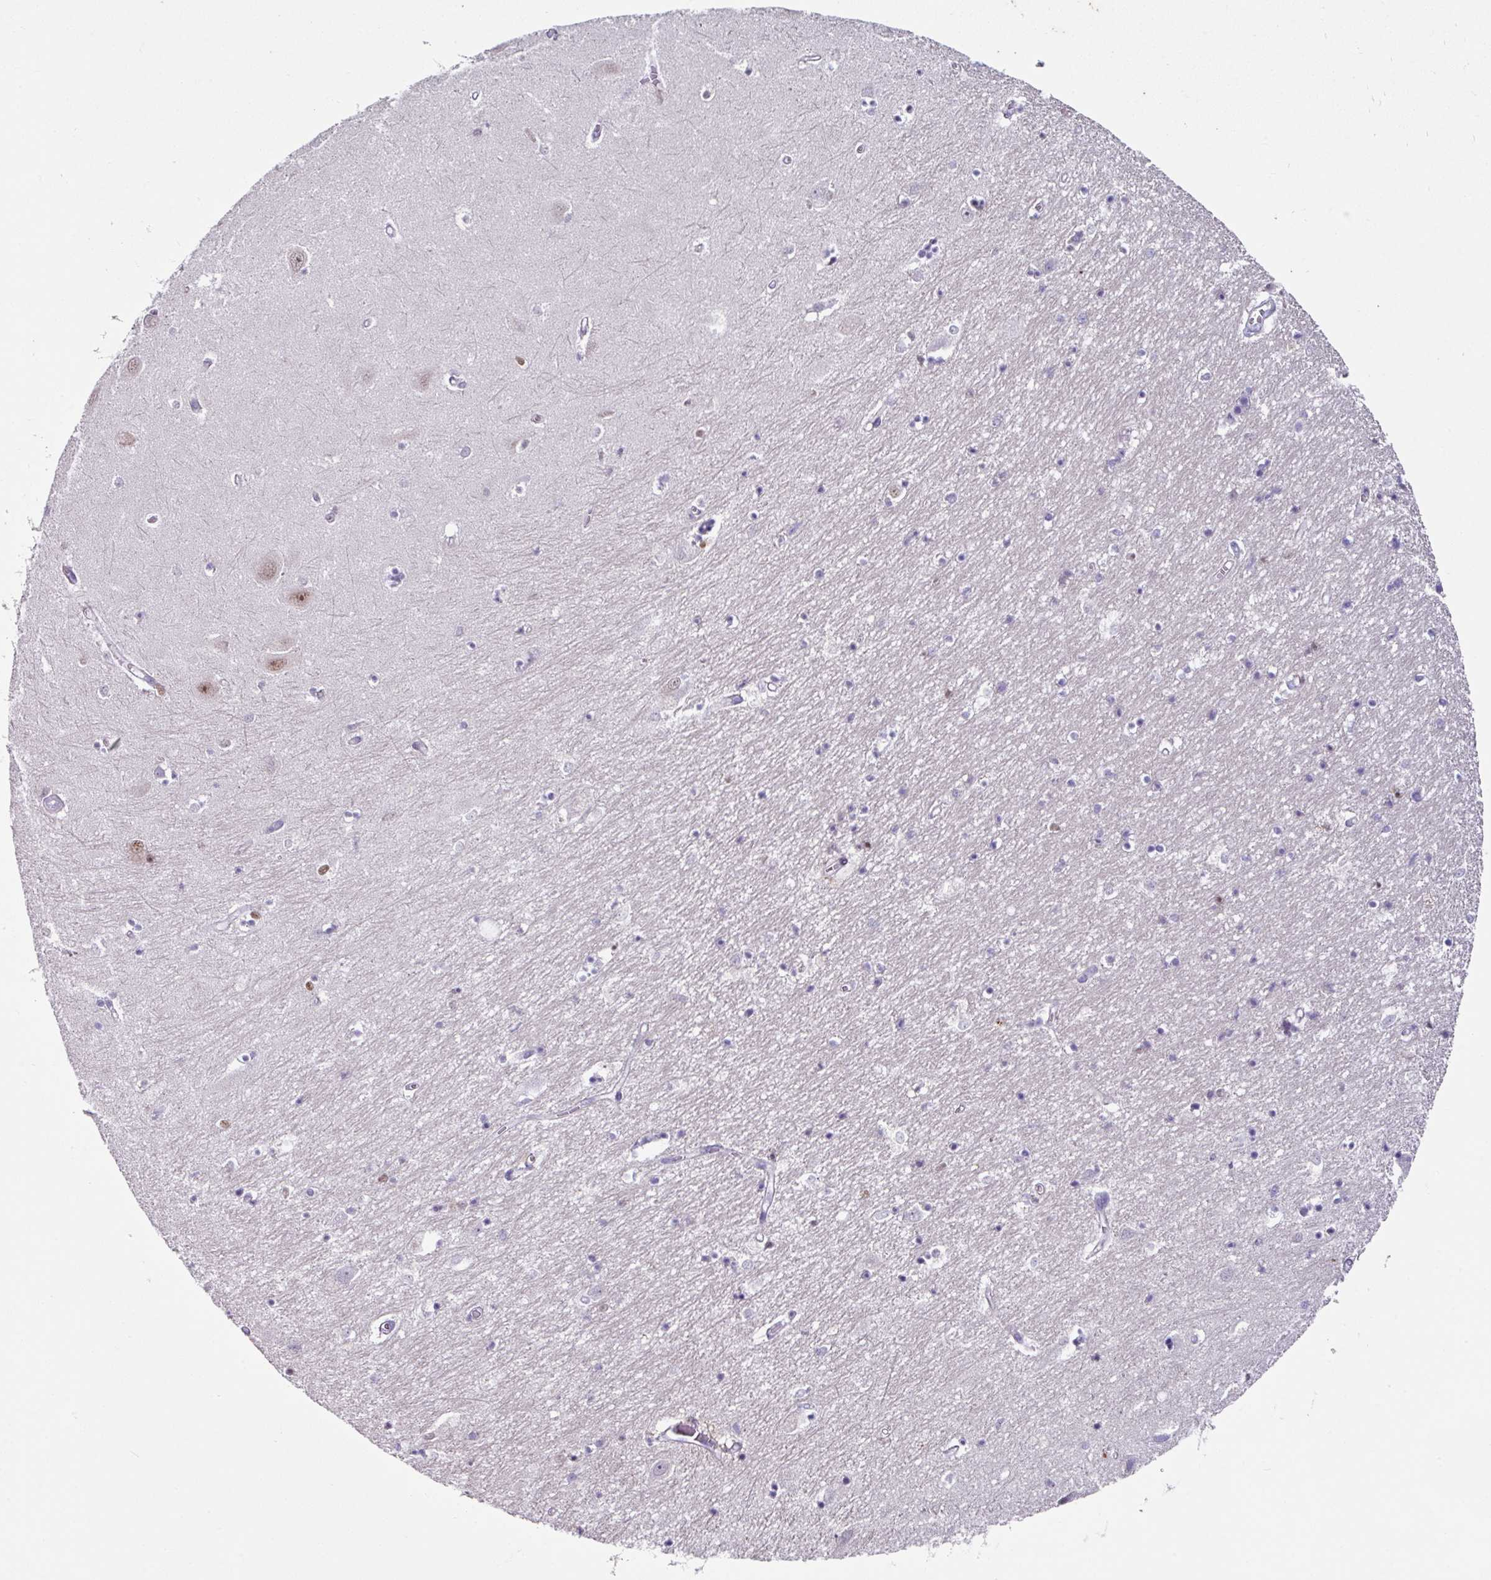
{"staining": {"intensity": "negative", "quantity": "none", "location": "none"}, "tissue": "hippocampus", "cell_type": "Glial cells", "image_type": "normal", "snomed": [{"axis": "morphology", "description": "Normal tissue, NOS"}, {"axis": "topography", "description": "Hippocampus"}], "caption": "IHC of benign human hippocampus reveals no positivity in glial cells. The staining is performed using DAB brown chromogen with nuclei counter-stained in using hematoxylin.", "gene": "TRA2A", "patient": {"sex": "female", "age": 64}}